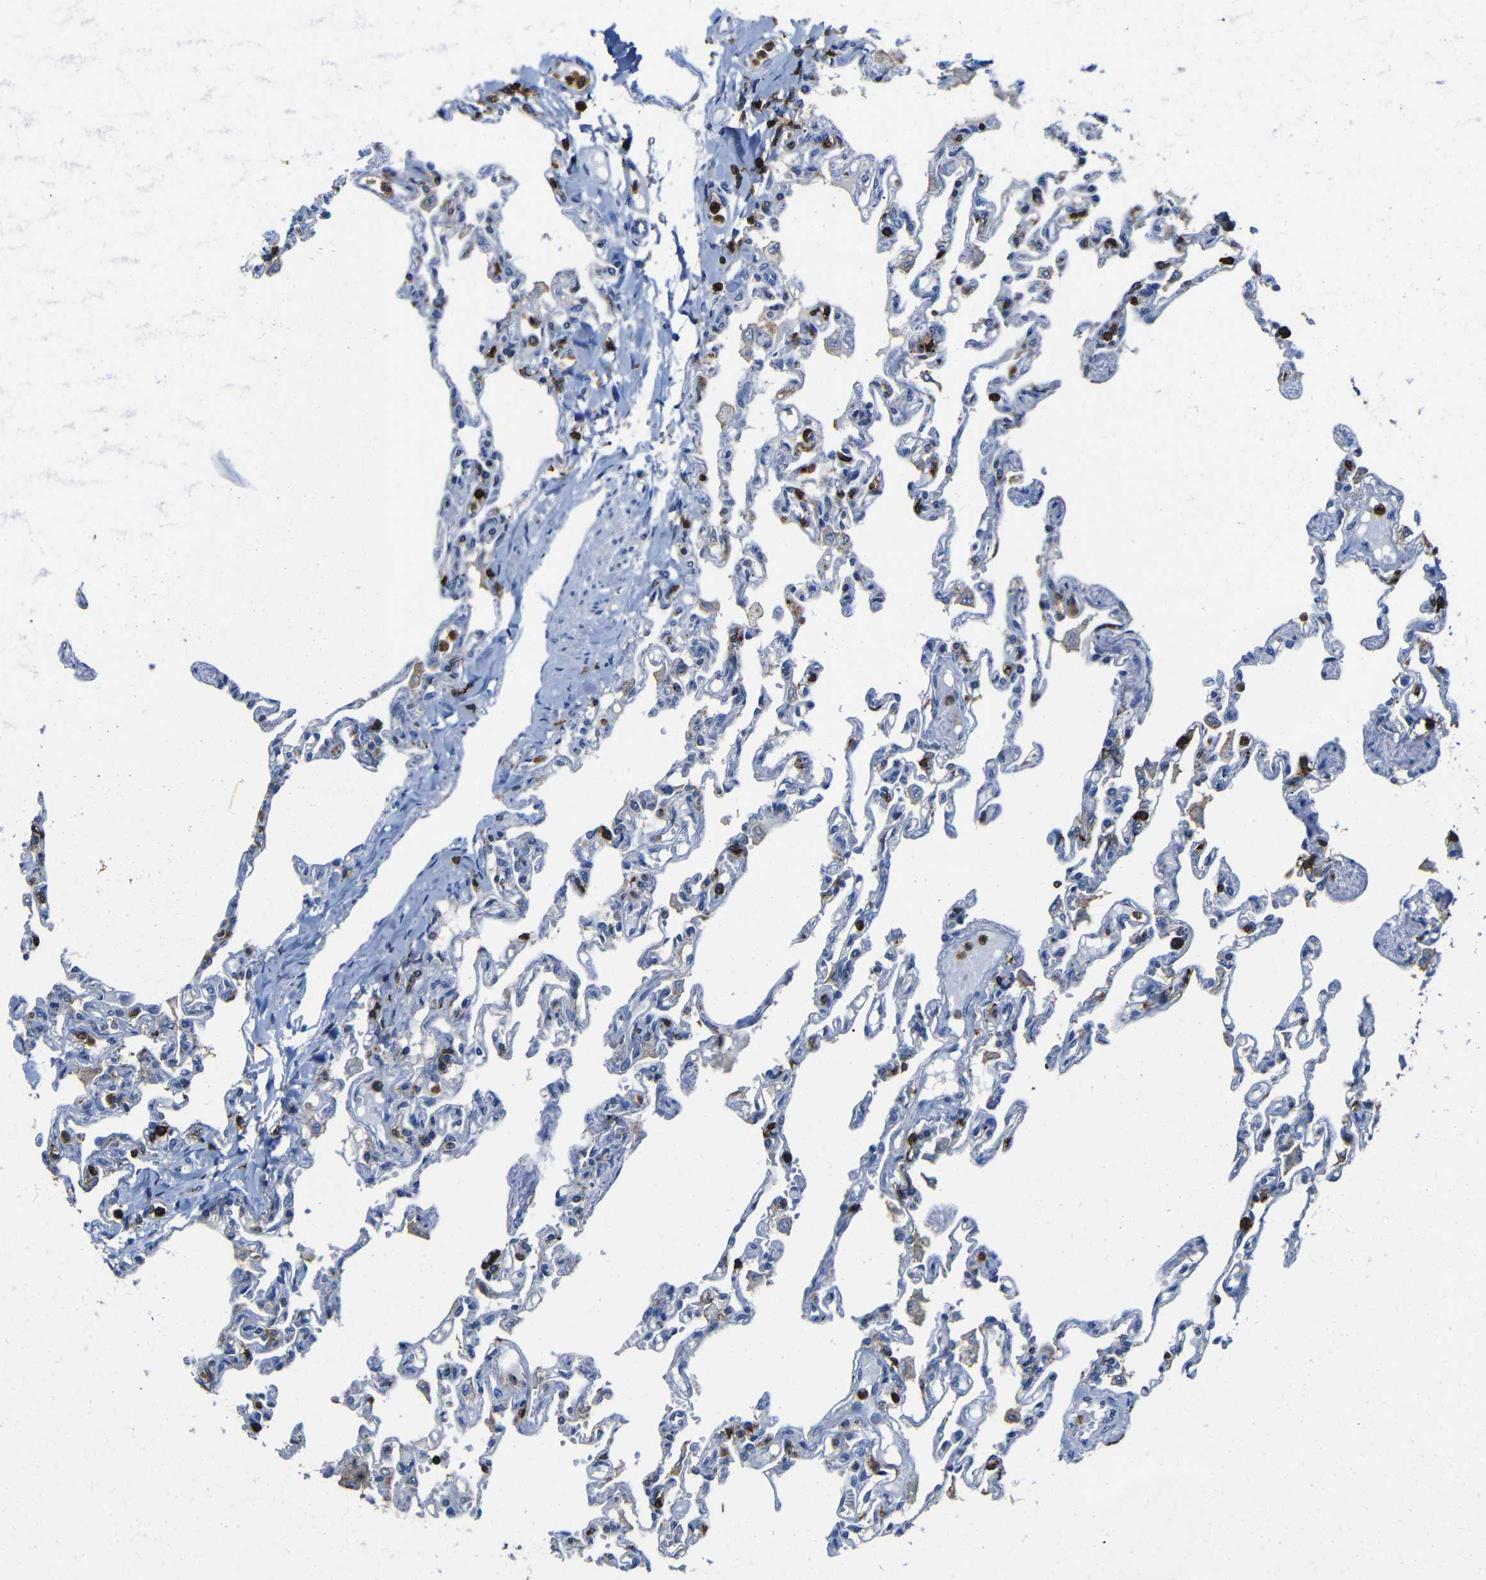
{"staining": {"intensity": "strong", "quantity": "<25%", "location": "cytoplasmic/membranous"}, "tissue": "lung", "cell_type": "Alveolar cells", "image_type": "normal", "snomed": [{"axis": "morphology", "description": "Normal tissue, NOS"}, {"axis": "topography", "description": "Lung"}], "caption": "Lung was stained to show a protein in brown. There is medium levels of strong cytoplasmic/membranous staining in about <25% of alveolar cells. (Brightfield microscopy of DAB IHC at high magnification).", "gene": "P2RY12", "patient": {"sex": "male", "age": 21}}